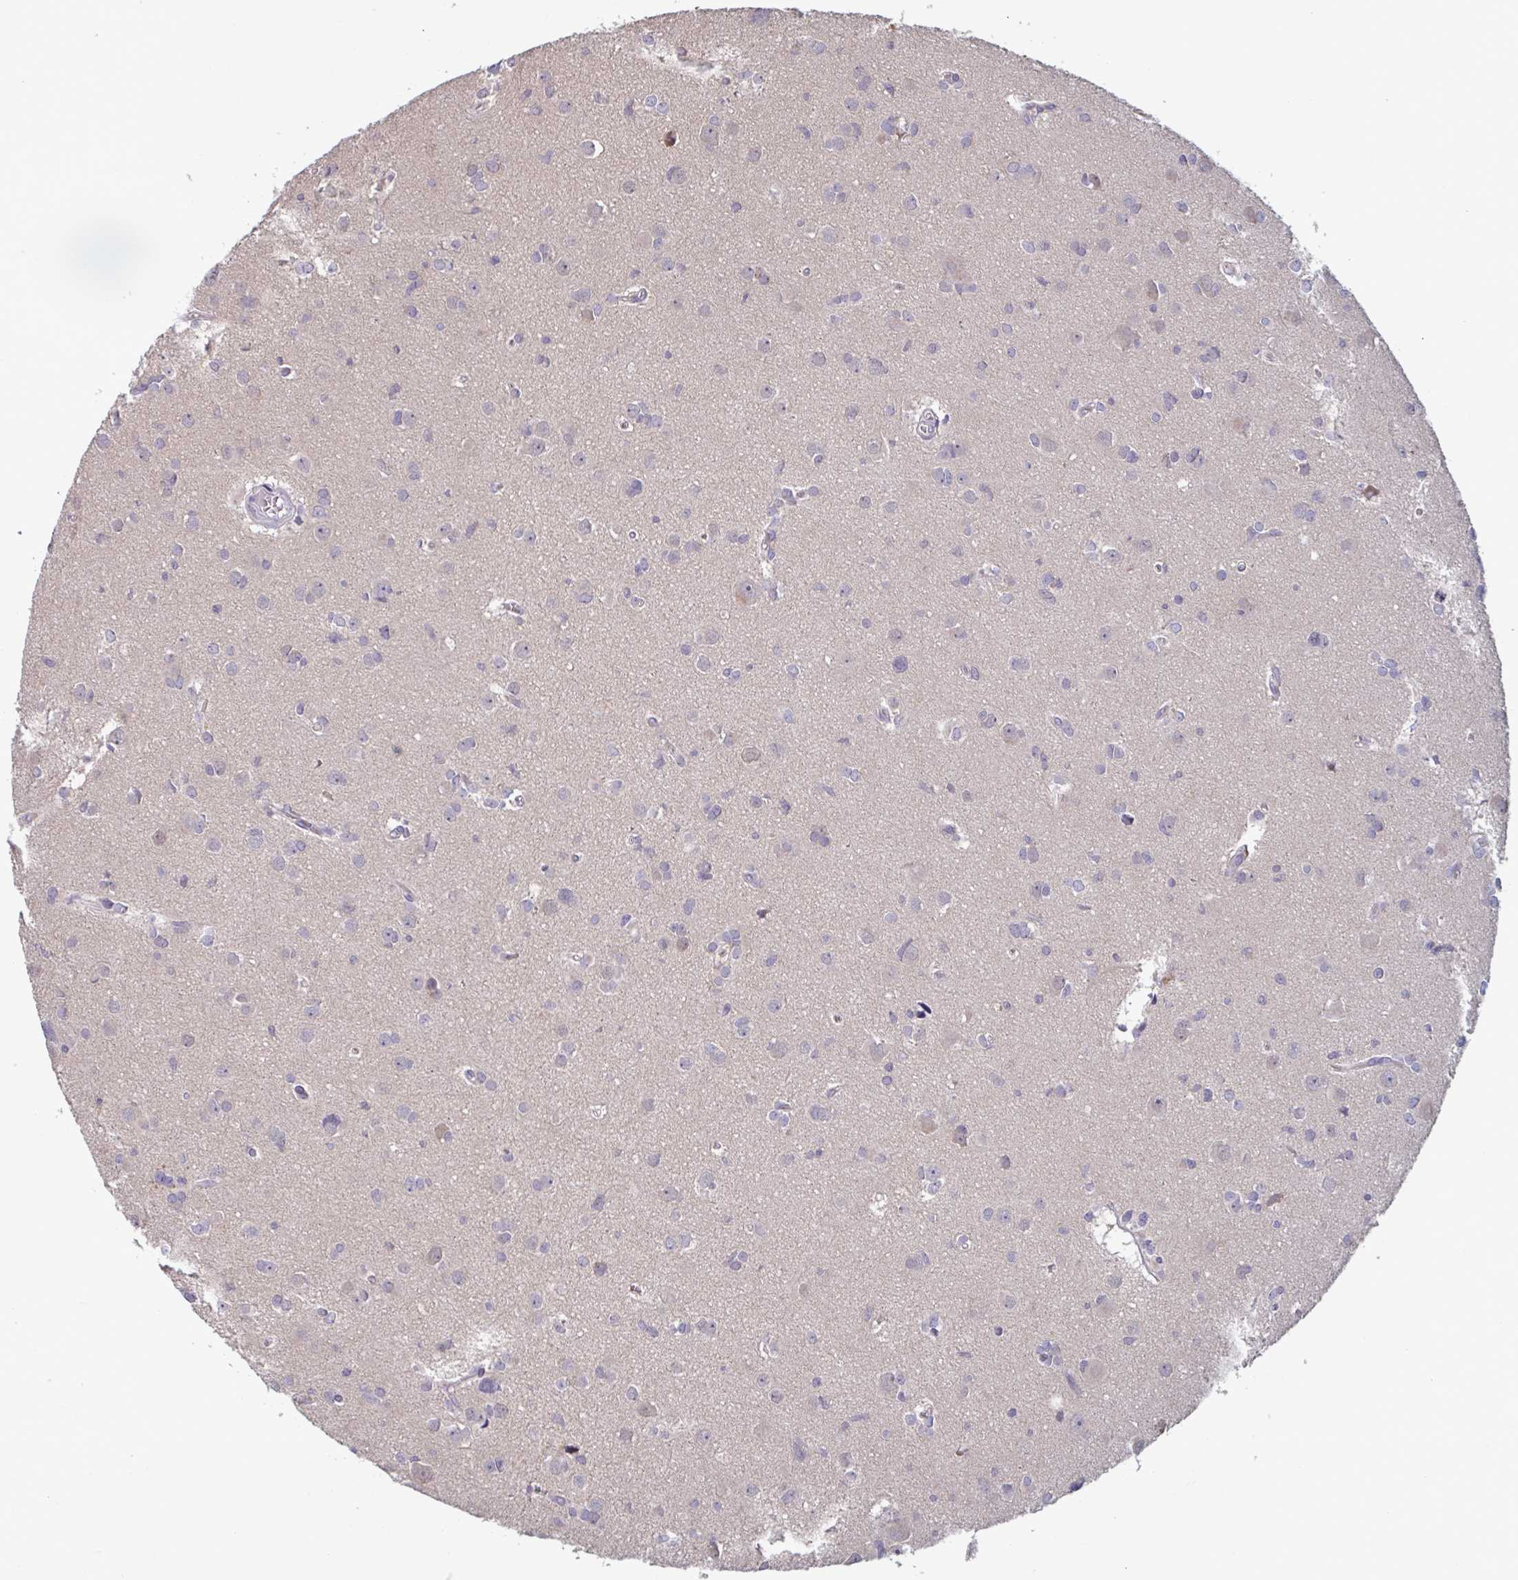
{"staining": {"intensity": "negative", "quantity": "none", "location": "none"}, "tissue": "glioma", "cell_type": "Tumor cells", "image_type": "cancer", "snomed": [{"axis": "morphology", "description": "Glioma, malignant, High grade"}, {"axis": "topography", "description": "Brain"}], "caption": "This is a micrograph of IHC staining of malignant high-grade glioma, which shows no staining in tumor cells.", "gene": "CD1E", "patient": {"sex": "male", "age": 23}}